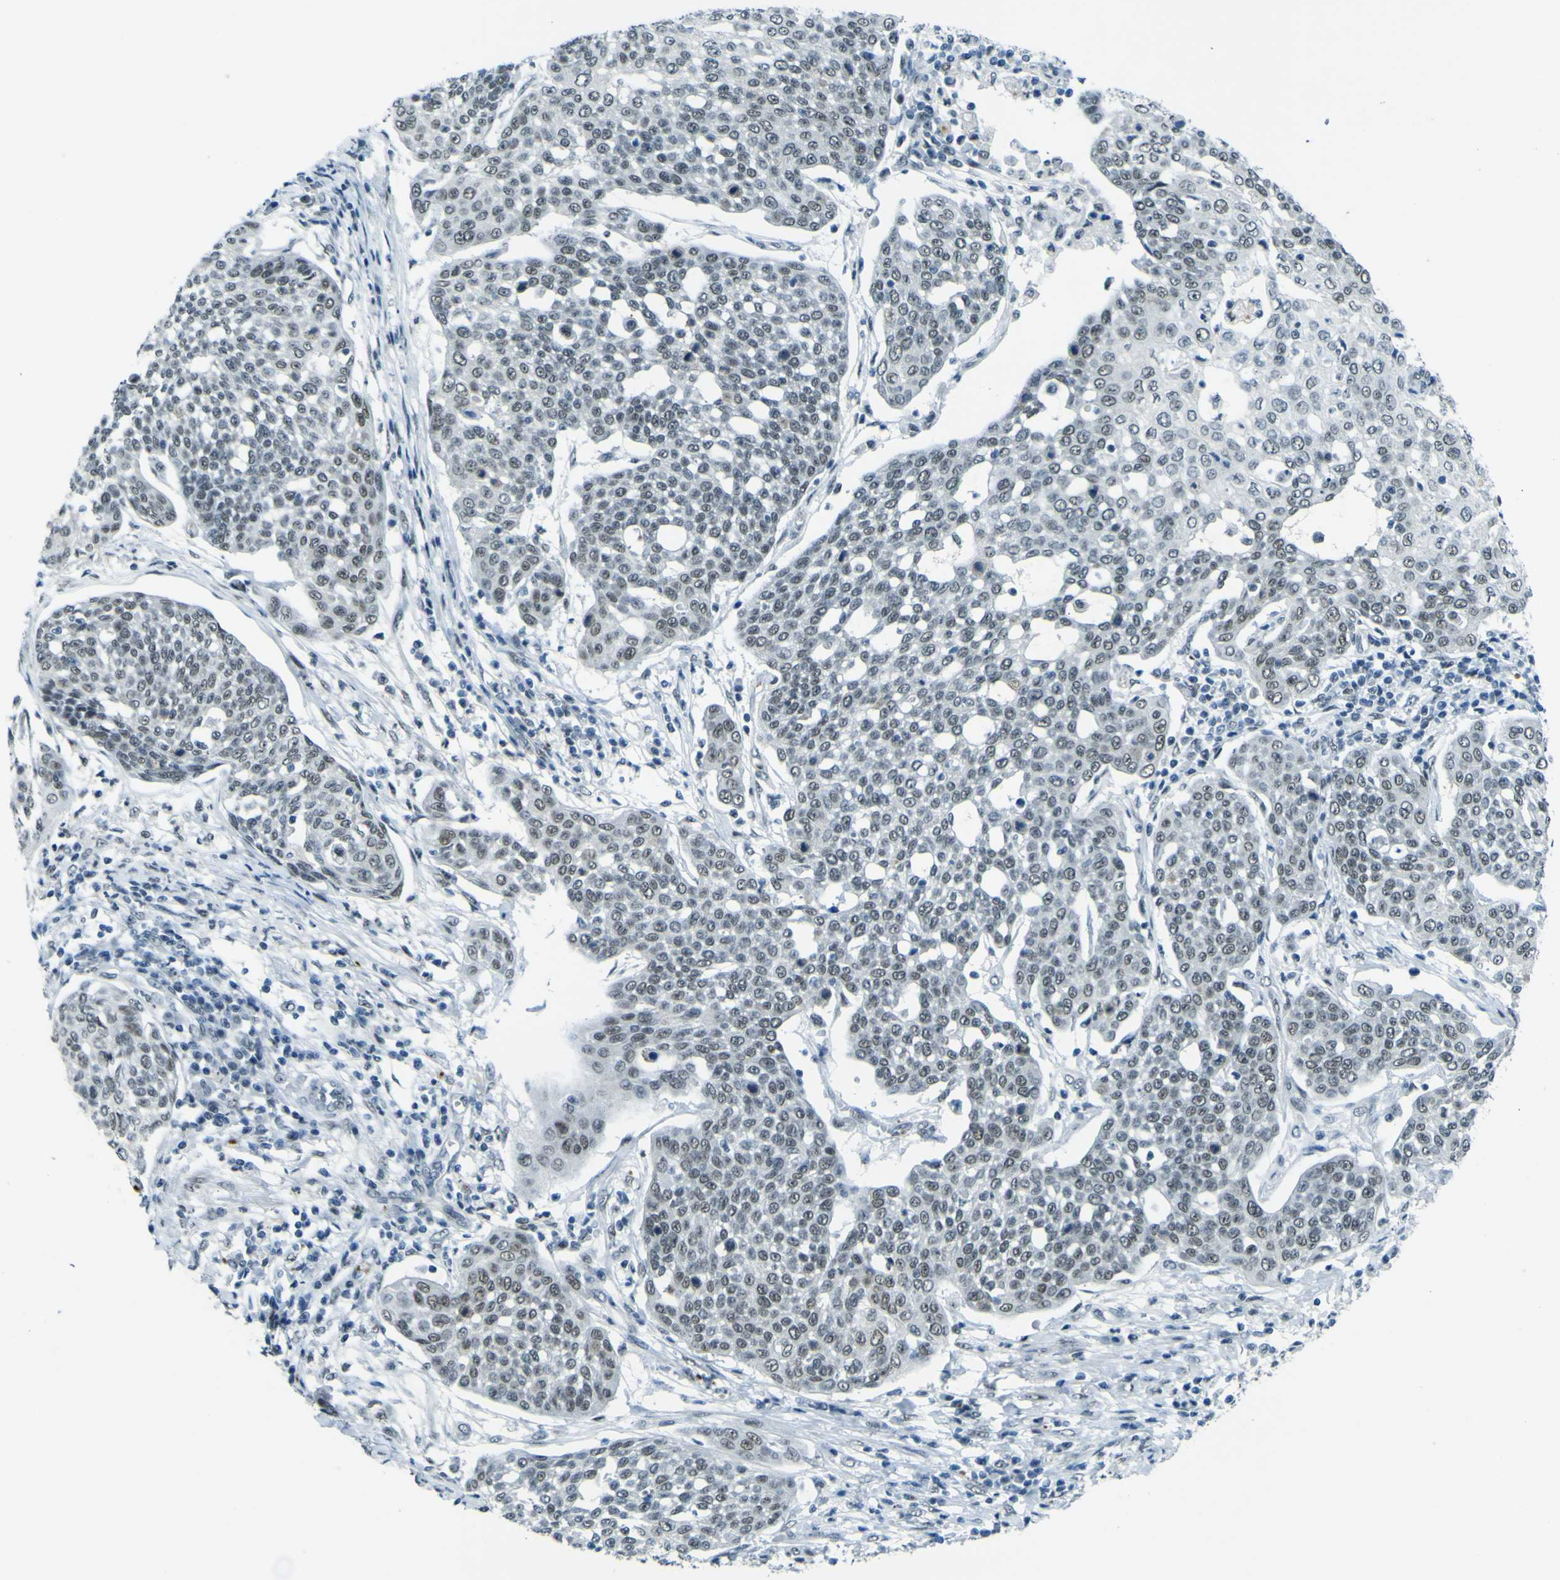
{"staining": {"intensity": "moderate", "quantity": "<25%", "location": "nuclear"}, "tissue": "cervical cancer", "cell_type": "Tumor cells", "image_type": "cancer", "snomed": [{"axis": "morphology", "description": "Squamous cell carcinoma, NOS"}, {"axis": "topography", "description": "Cervix"}], "caption": "Immunohistochemistry of human cervical squamous cell carcinoma exhibits low levels of moderate nuclear positivity in about <25% of tumor cells.", "gene": "CEBPG", "patient": {"sex": "female", "age": 34}}